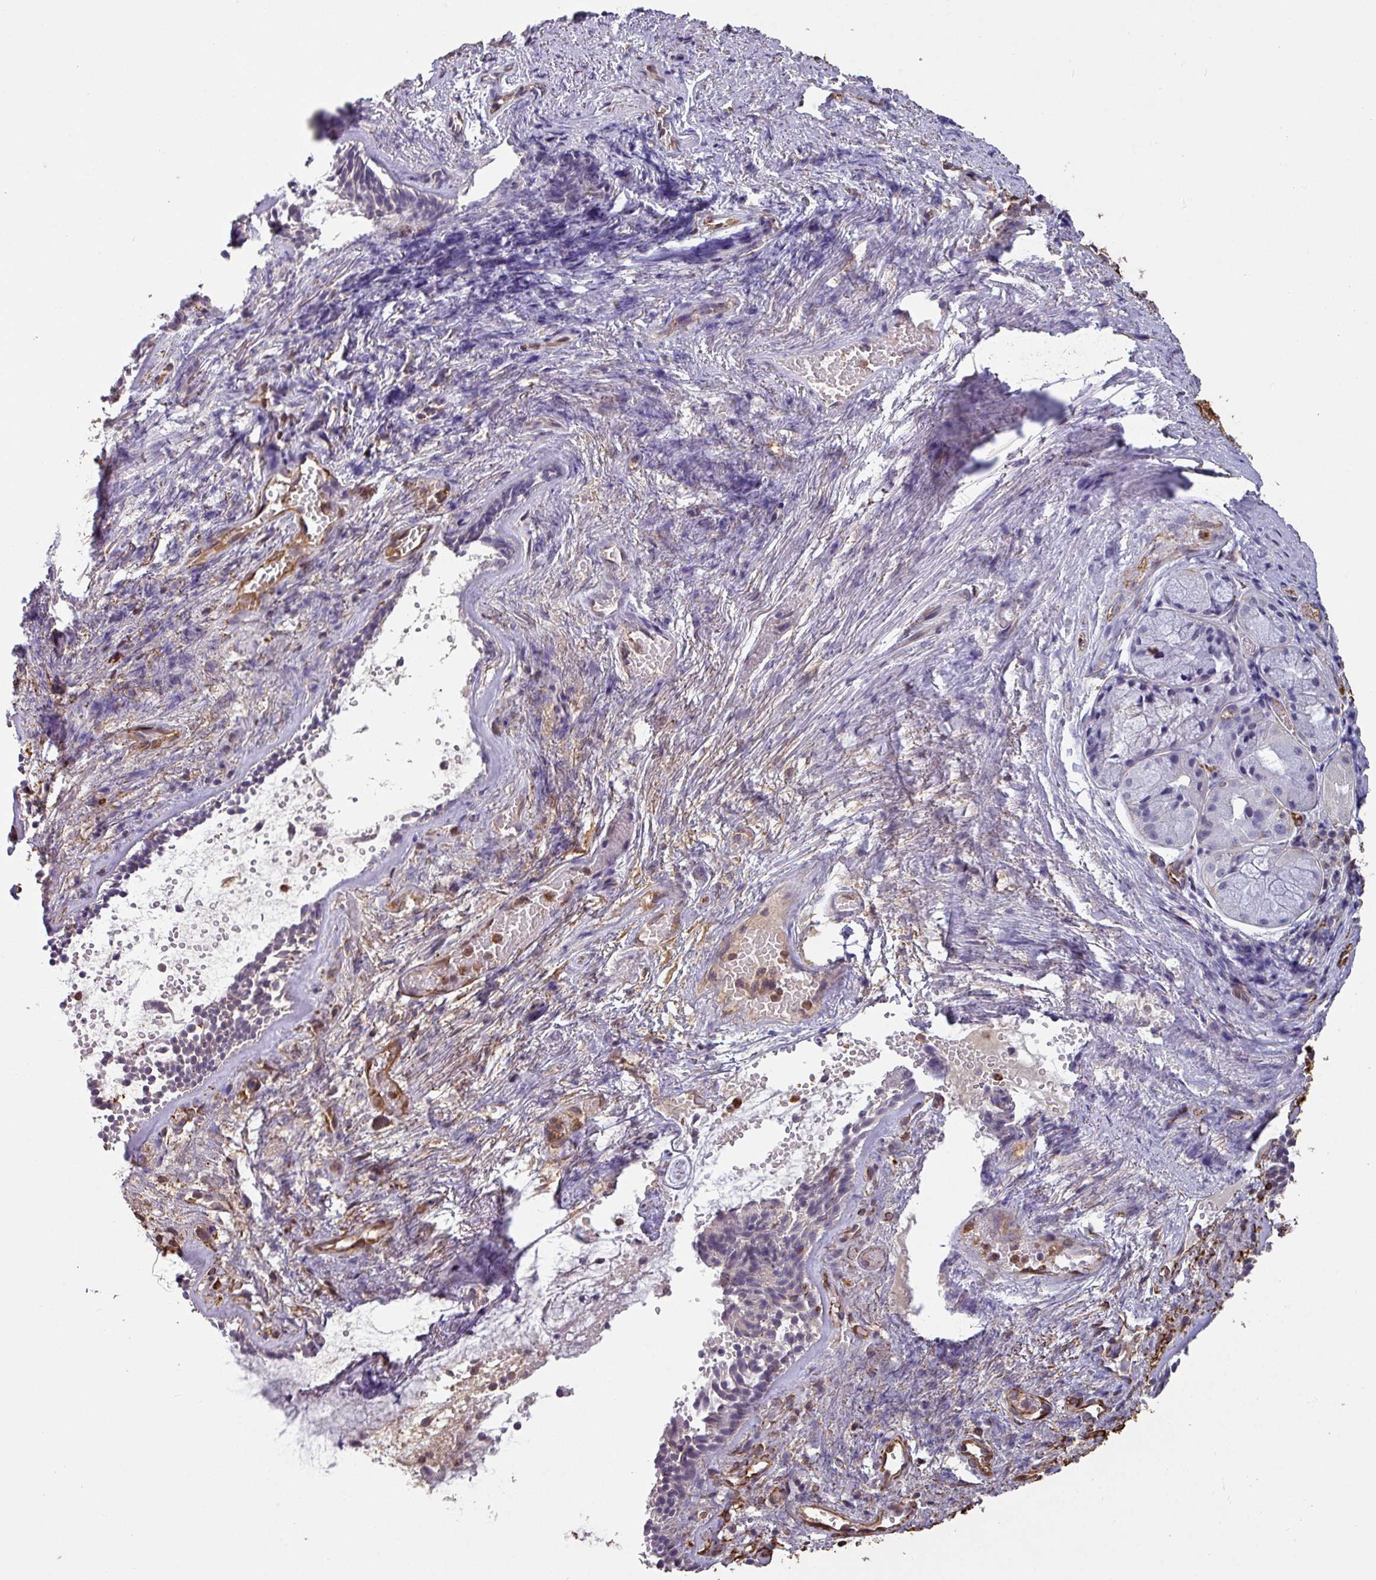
{"staining": {"intensity": "weak", "quantity": "<25%", "location": "cytoplasmic/membranous"}, "tissue": "nasopharynx", "cell_type": "Respiratory epithelial cells", "image_type": "normal", "snomed": [{"axis": "morphology", "description": "Normal tissue, NOS"}, {"axis": "topography", "description": "Cartilage tissue"}, {"axis": "topography", "description": "Nasopharynx"}, {"axis": "topography", "description": "Thyroid gland"}], "caption": "DAB (3,3'-diaminobenzidine) immunohistochemical staining of normal human nasopharynx exhibits no significant positivity in respiratory epithelial cells. The staining was performed using DAB to visualize the protein expression in brown, while the nuclei were stained in blue with hematoxylin (Magnification: 20x).", "gene": "ZNF280C", "patient": {"sex": "male", "age": 63}}